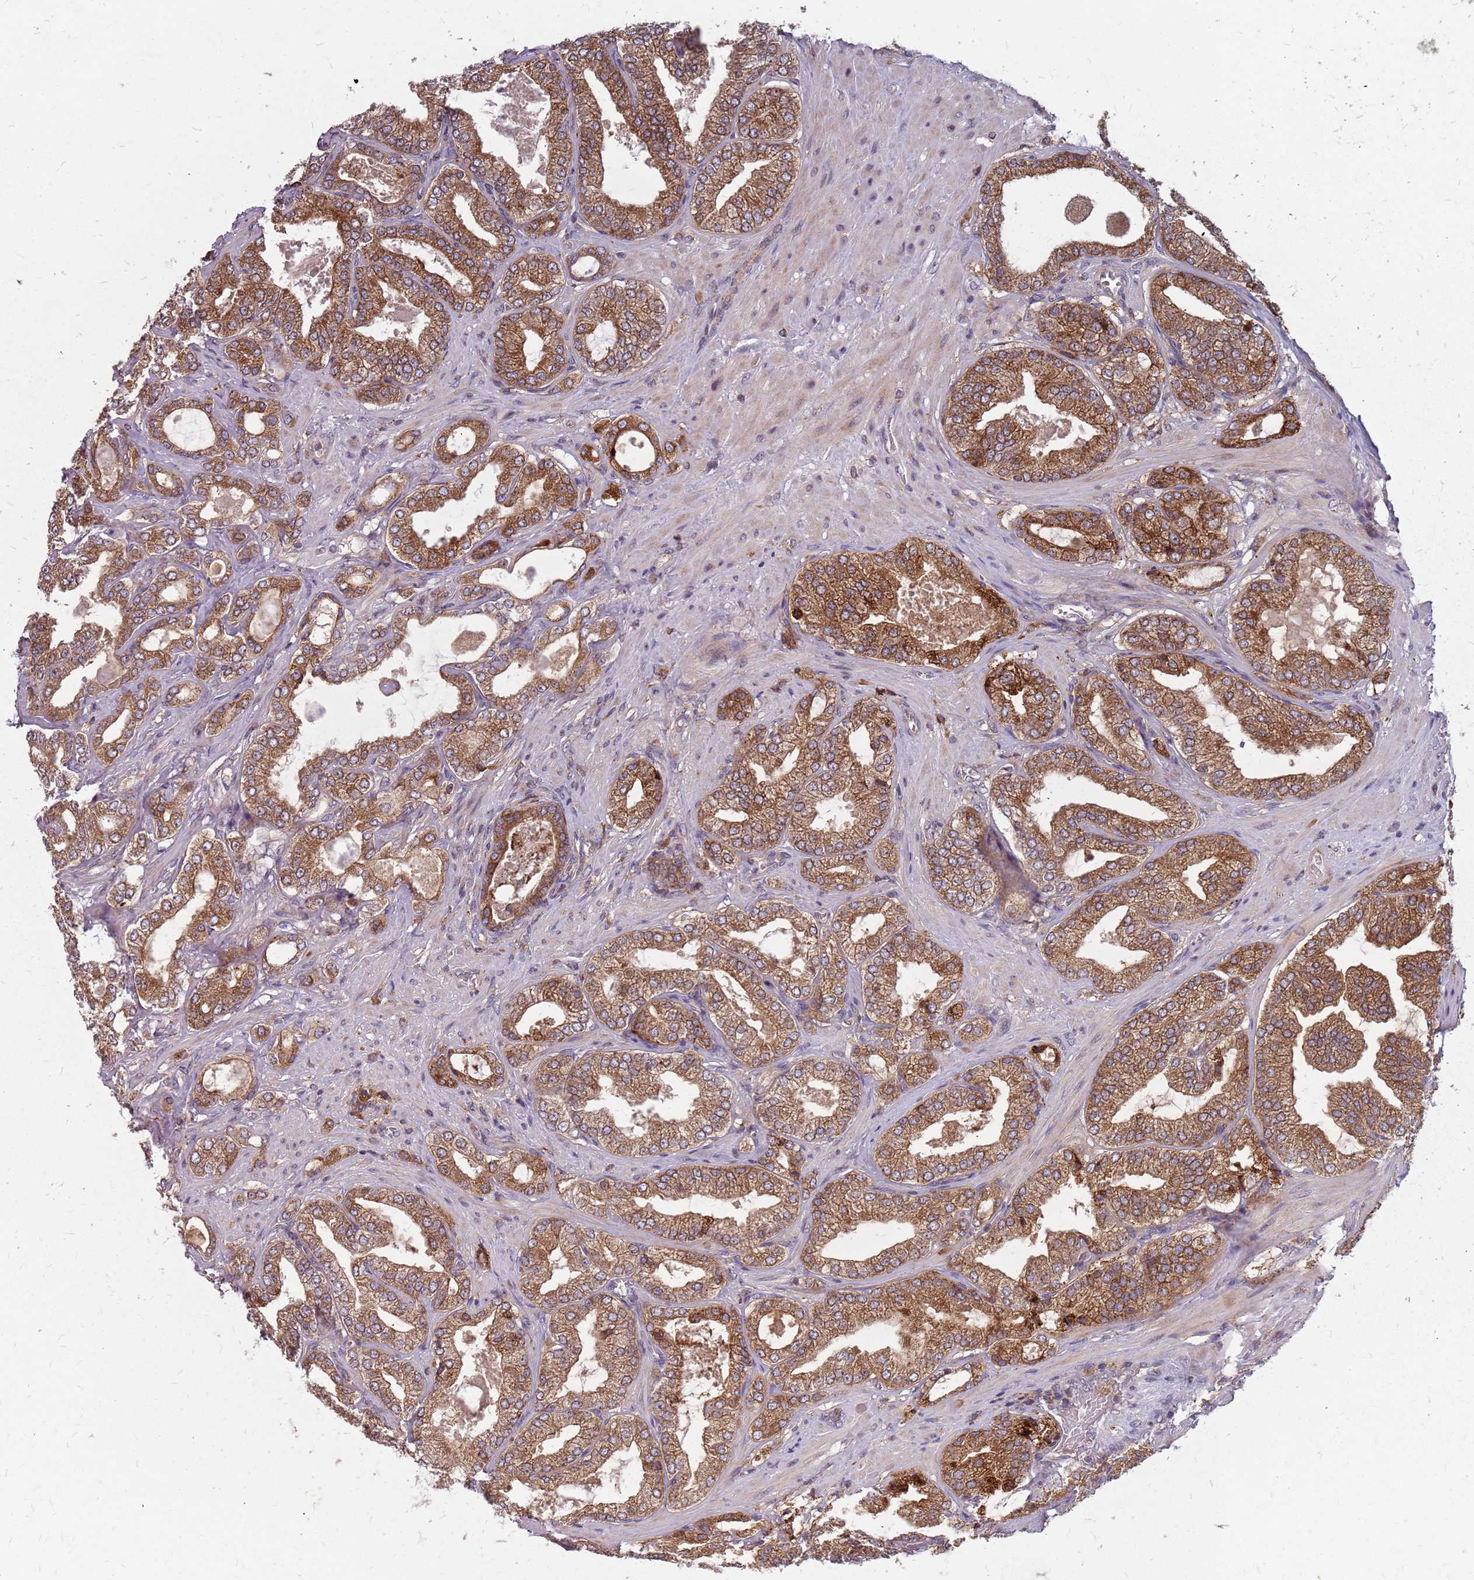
{"staining": {"intensity": "moderate", "quantity": ">75%", "location": "cytoplasmic/membranous"}, "tissue": "prostate cancer", "cell_type": "Tumor cells", "image_type": "cancer", "snomed": [{"axis": "morphology", "description": "Adenocarcinoma, Low grade"}, {"axis": "topography", "description": "Prostate"}], "caption": "Low-grade adenocarcinoma (prostate) tissue exhibits moderate cytoplasmic/membranous positivity in approximately >75% of tumor cells, visualized by immunohistochemistry. (DAB IHC with brightfield microscopy, high magnification).", "gene": "NME4", "patient": {"sex": "male", "age": 63}}